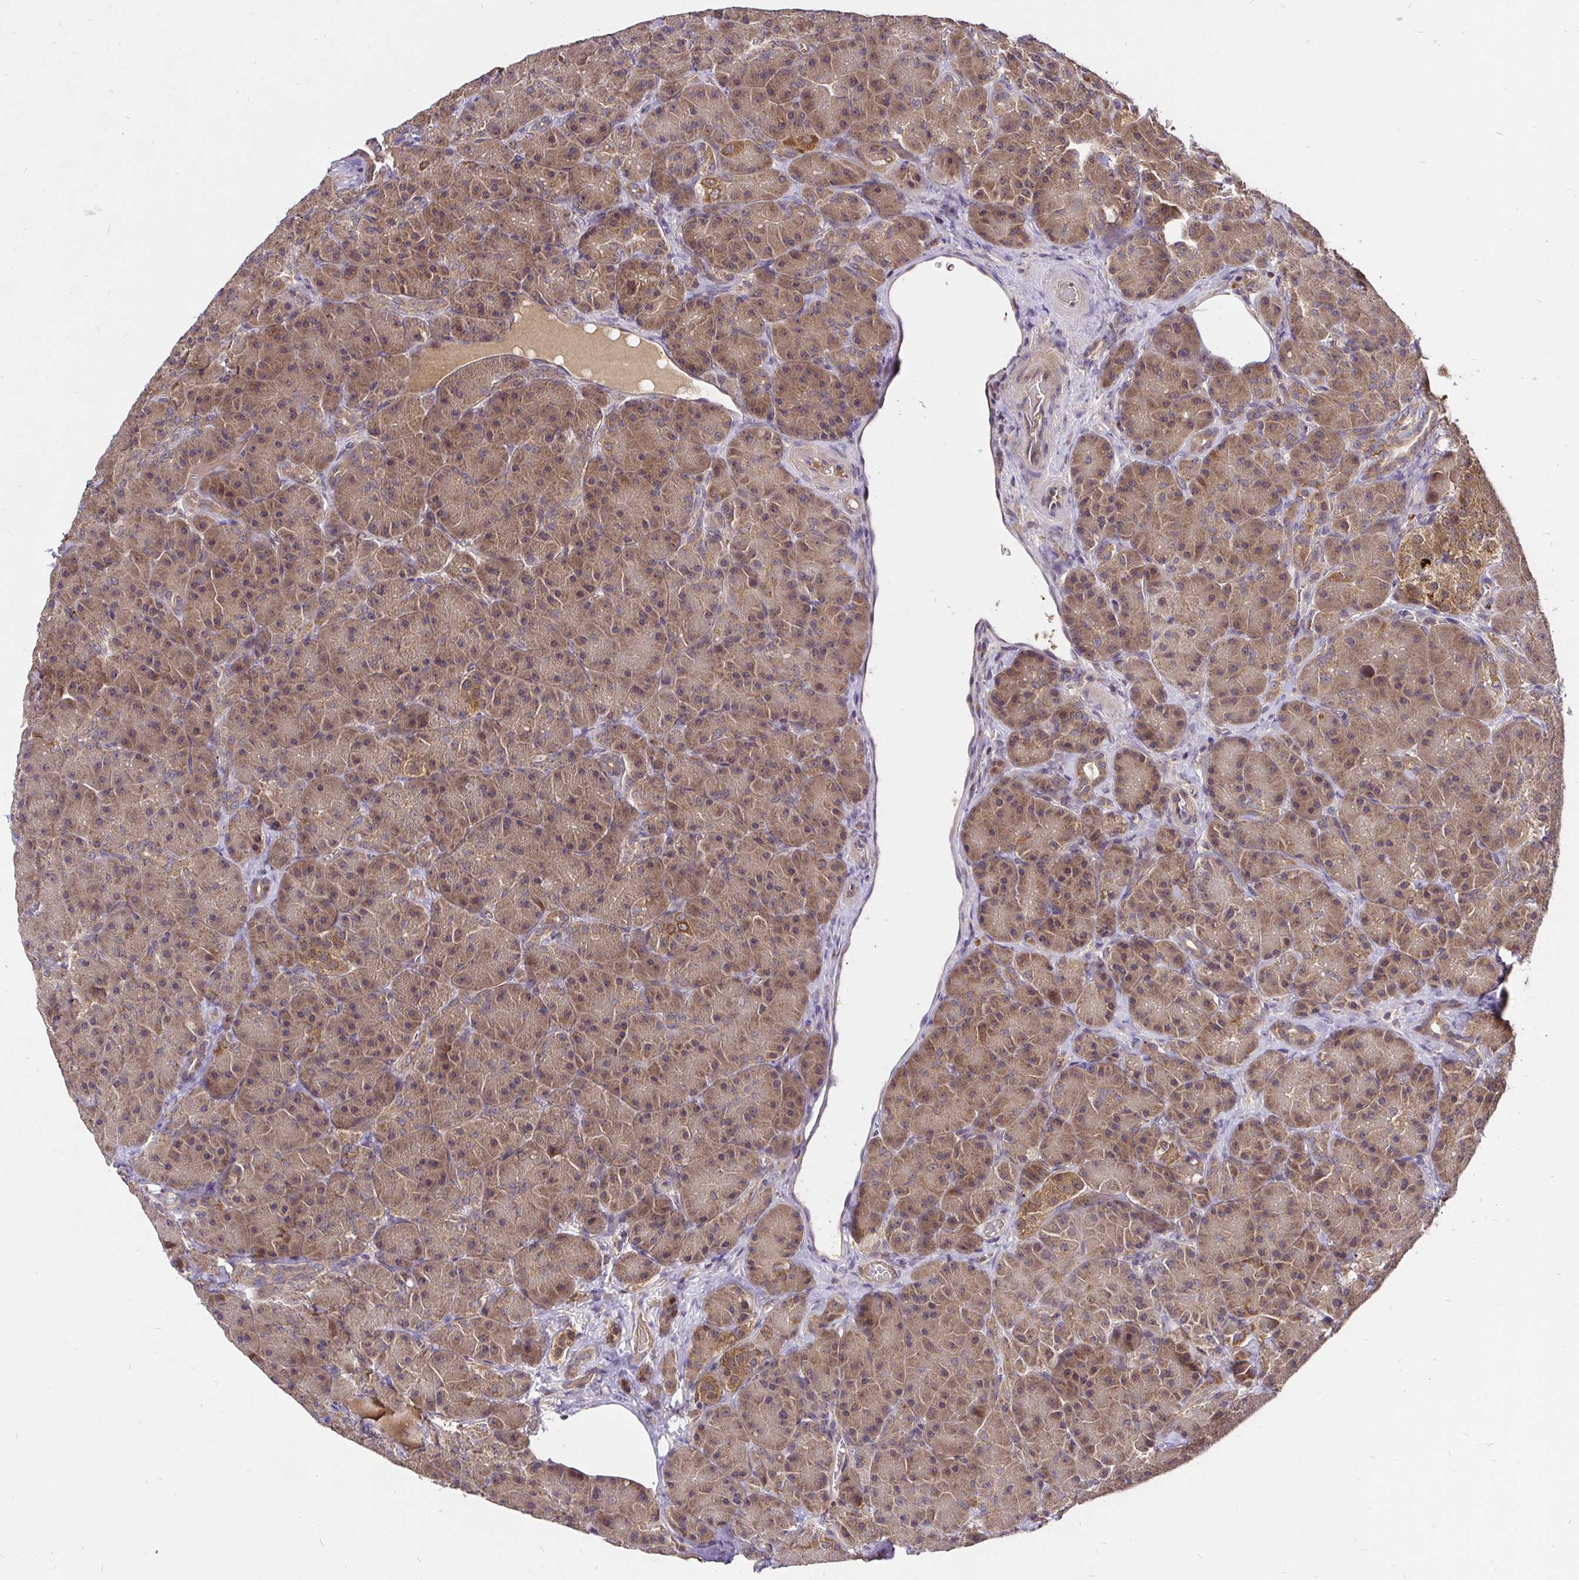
{"staining": {"intensity": "moderate", "quantity": ">75%", "location": "cytoplasmic/membranous,nuclear"}, "tissue": "pancreas", "cell_type": "Exocrine glandular cells", "image_type": "normal", "snomed": [{"axis": "morphology", "description": "Normal tissue, NOS"}, {"axis": "topography", "description": "Pancreas"}], "caption": "Exocrine glandular cells reveal medium levels of moderate cytoplasmic/membranous,nuclear expression in about >75% of cells in unremarkable human pancreas.", "gene": "UBE2M", "patient": {"sex": "male", "age": 57}}